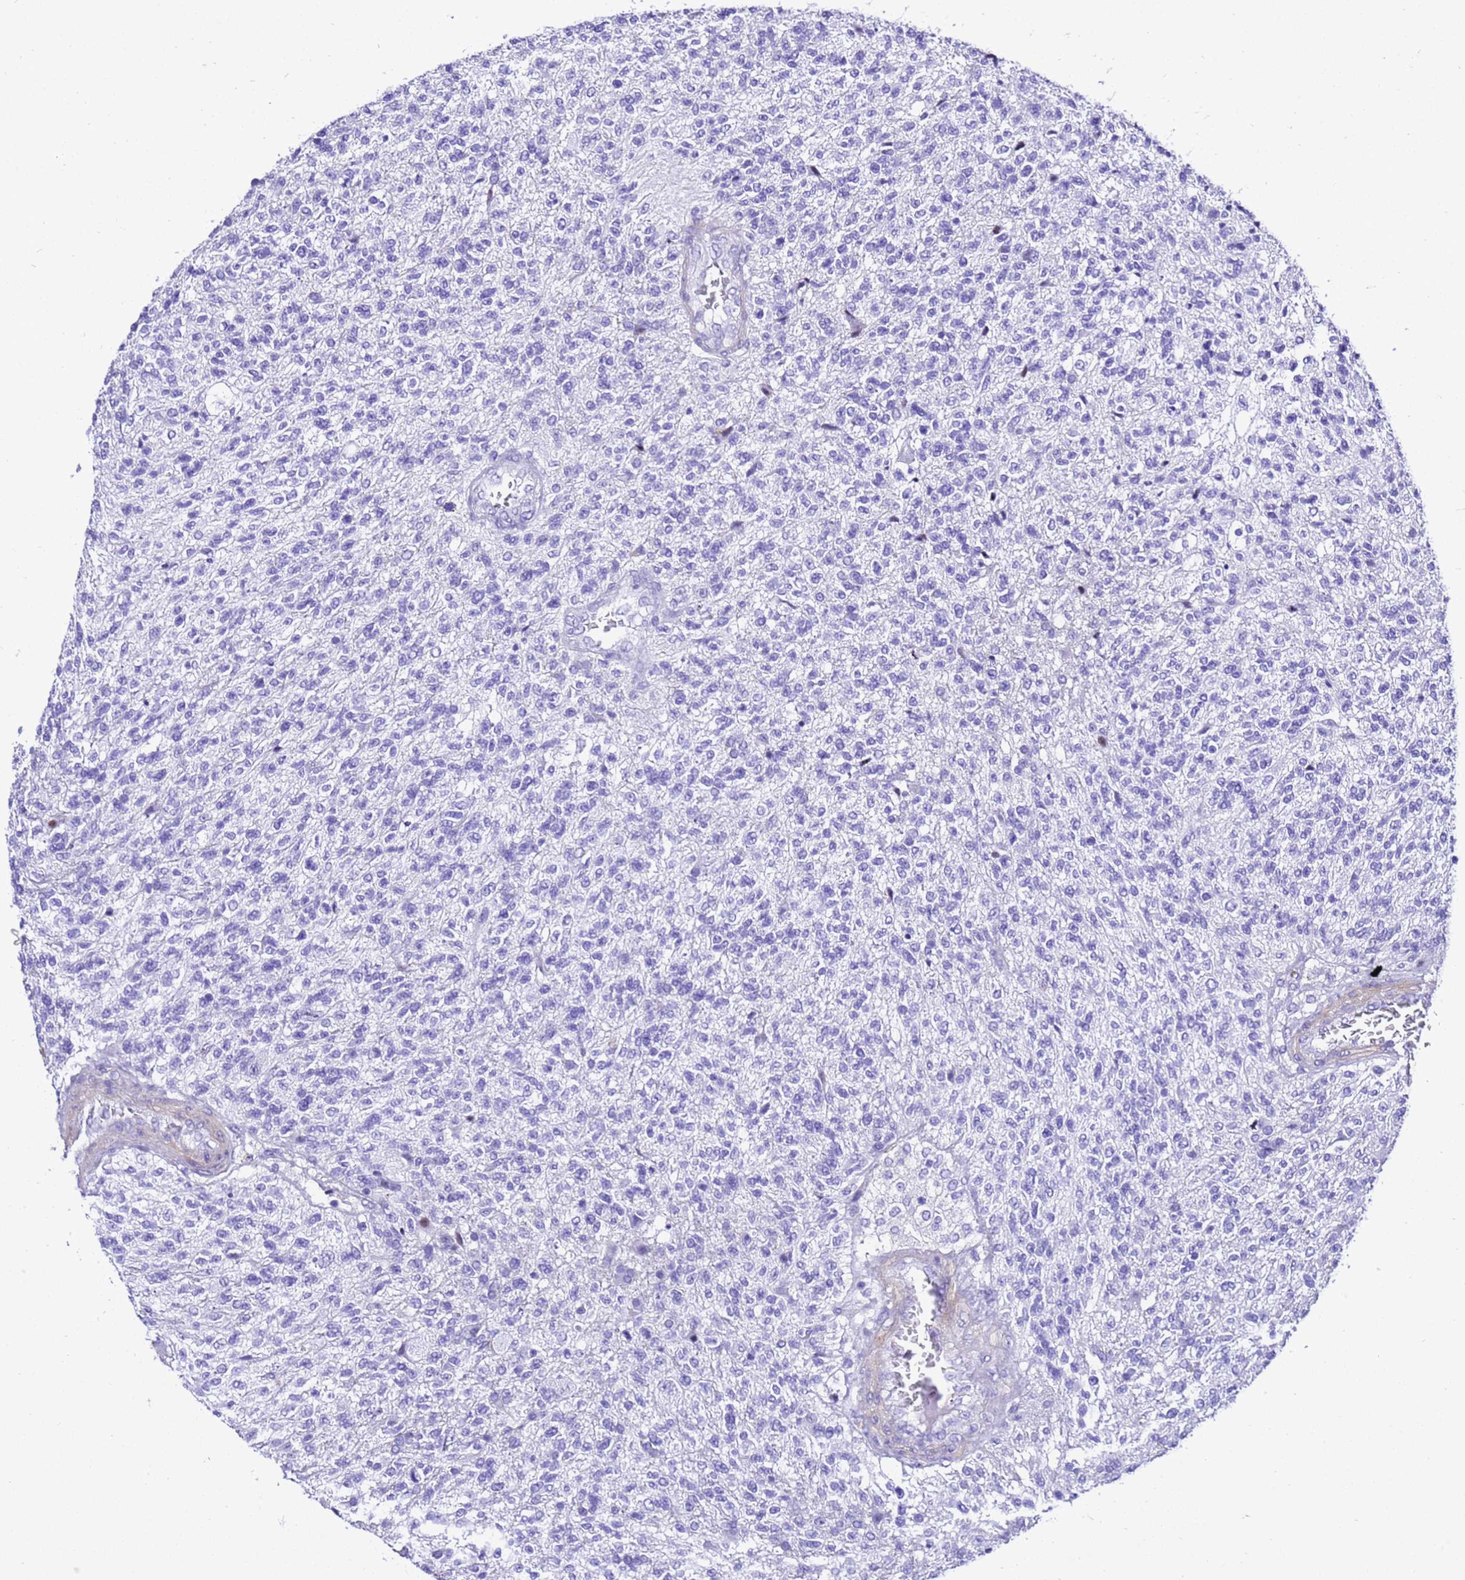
{"staining": {"intensity": "negative", "quantity": "none", "location": "none"}, "tissue": "glioma", "cell_type": "Tumor cells", "image_type": "cancer", "snomed": [{"axis": "morphology", "description": "Glioma, malignant, High grade"}, {"axis": "topography", "description": "Brain"}], "caption": "Glioma was stained to show a protein in brown. There is no significant positivity in tumor cells.", "gene": "ZNF417", "patient": {"sex": "male", "age": 56}}